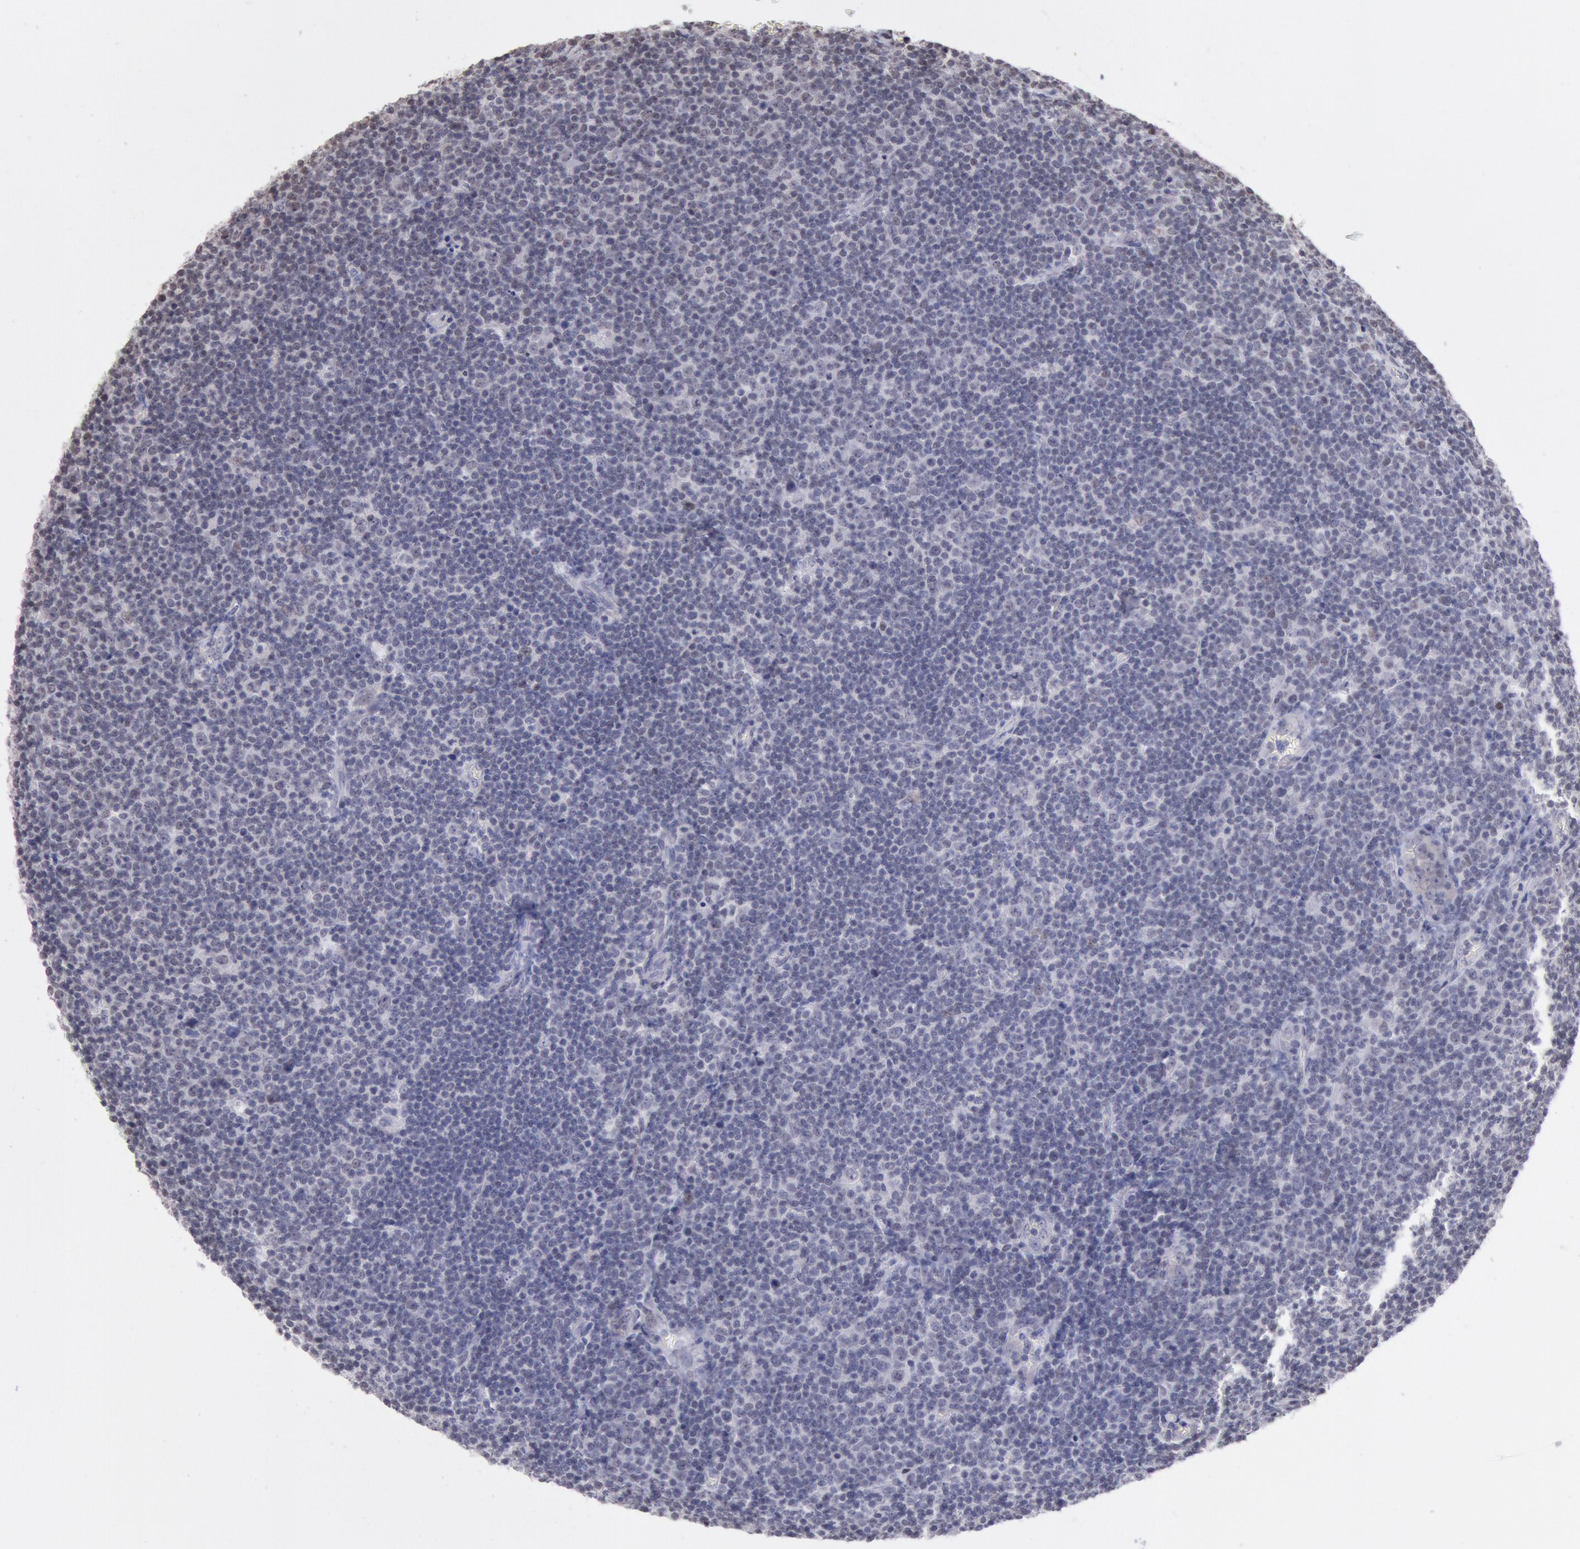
{"staining": {"intensity": "negative", "quantity": "none", "location": "none"}, "tissue": "lymphoma", "cell_type": "Tumor cells", "image_type": "cancer", "snomed": [{"axis": "morphology", "description": "Malignant lymphoma, non-Hodgkin's type, Low grade"}, {"axis": "topography", "description": "Lymph node"}], "caption": "This is an immunohistochemistry (IHC) photomicrograph of human lymphoma. There is no staining in tumor cells.", "gene": "MYH7", "patient": {"sex": "male", "age": 74}}